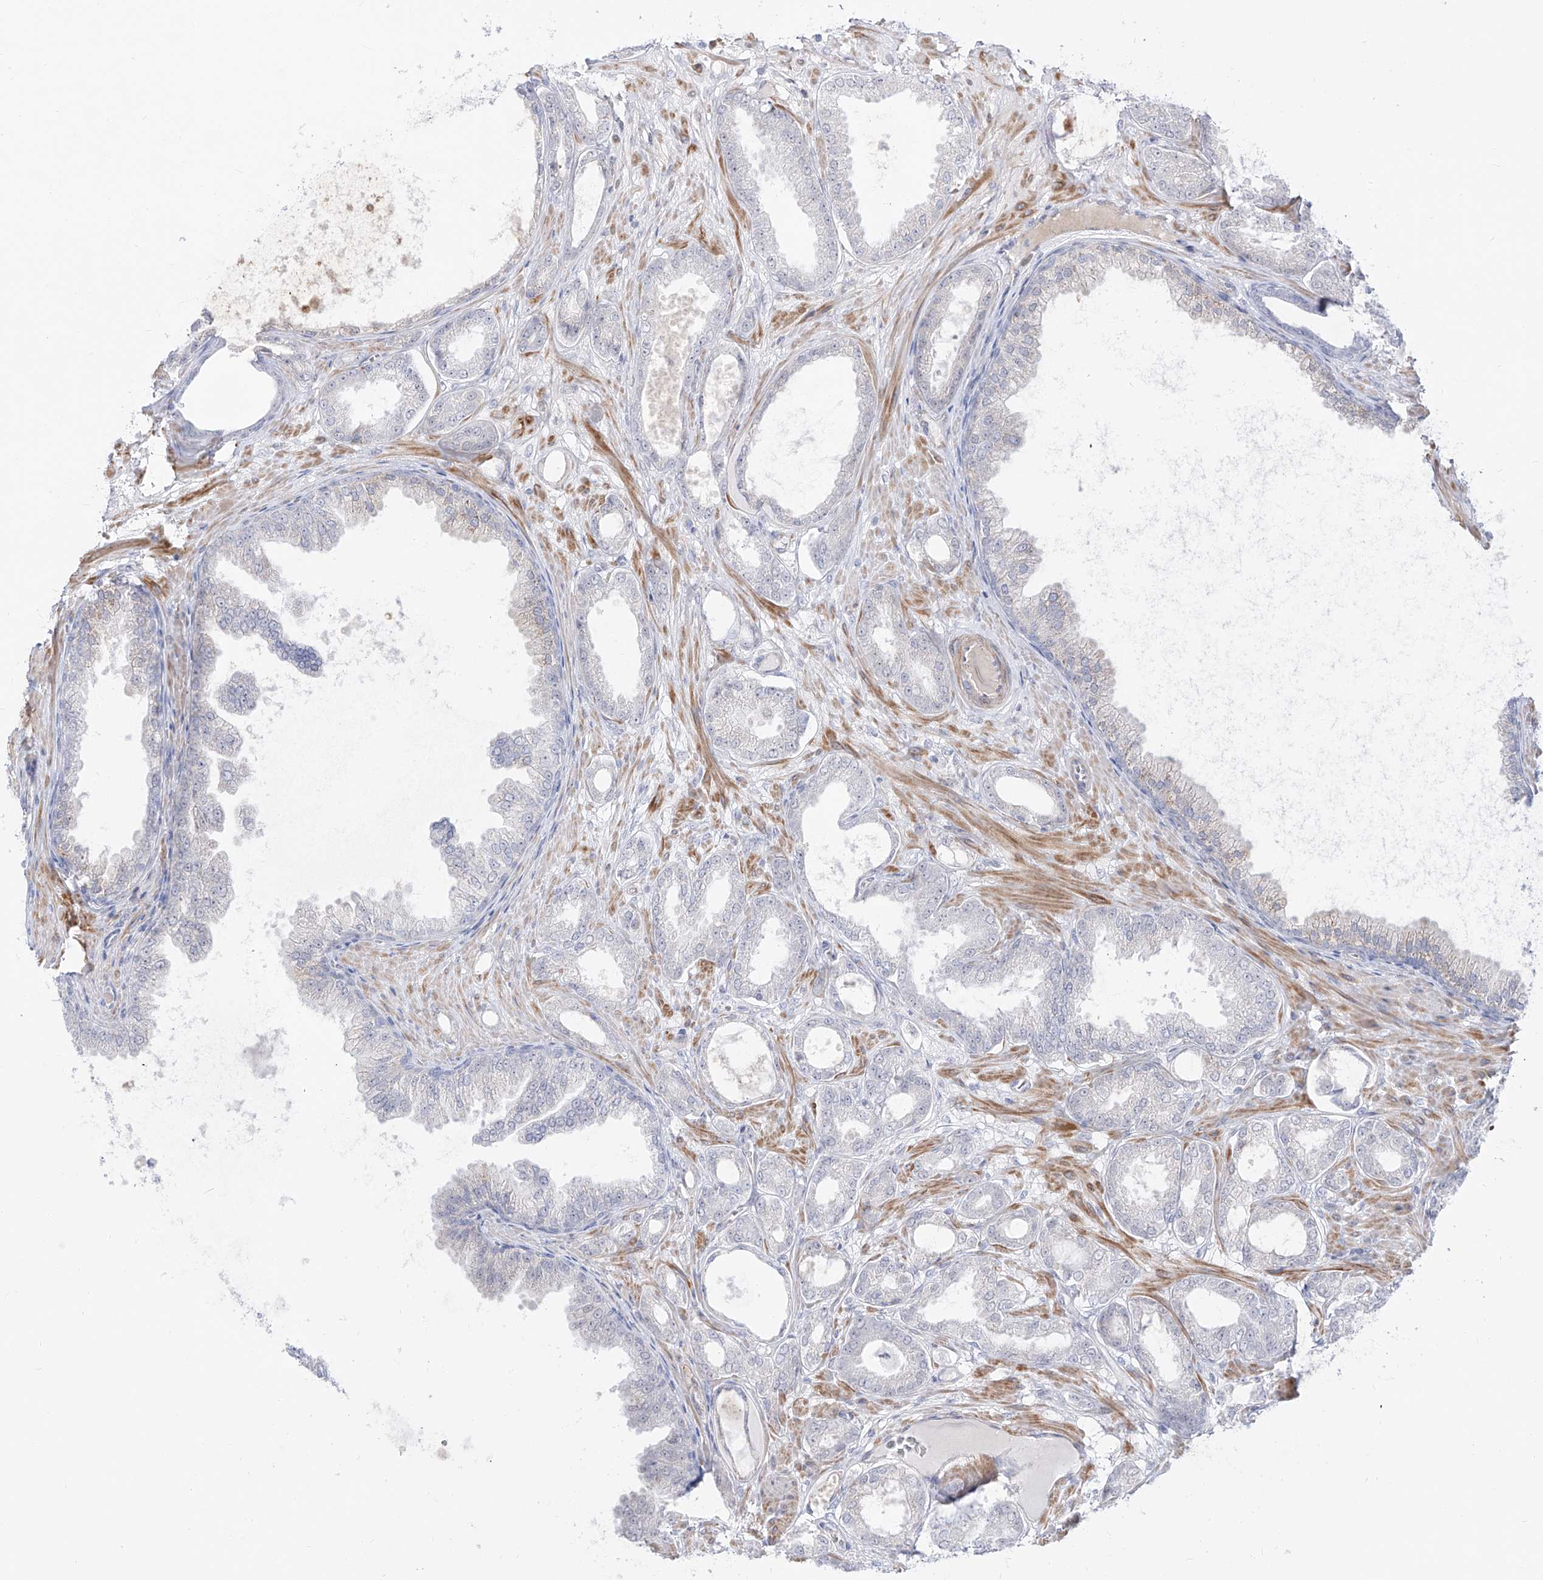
{"staining": {"intensity": "negative", "quantity": "none", "location": "none"}, "tissue": "prostate cancer", "cell_type": "Tumor cells", "image_type": "cancer", "snomed": [{"axis": "morphology", "description": "Adenocarcinoma, Low grade"}, {"axis": "topography", "description": "Prostate"}], "caption": "Tumor cells show no significant staining in prostate cancer. The staining is performed using DAB brown chromogen with nuclei counter-stained in using hematoxylin.", "gene": "ZNF180", "patient": {"sex": "male", "age": 63}}